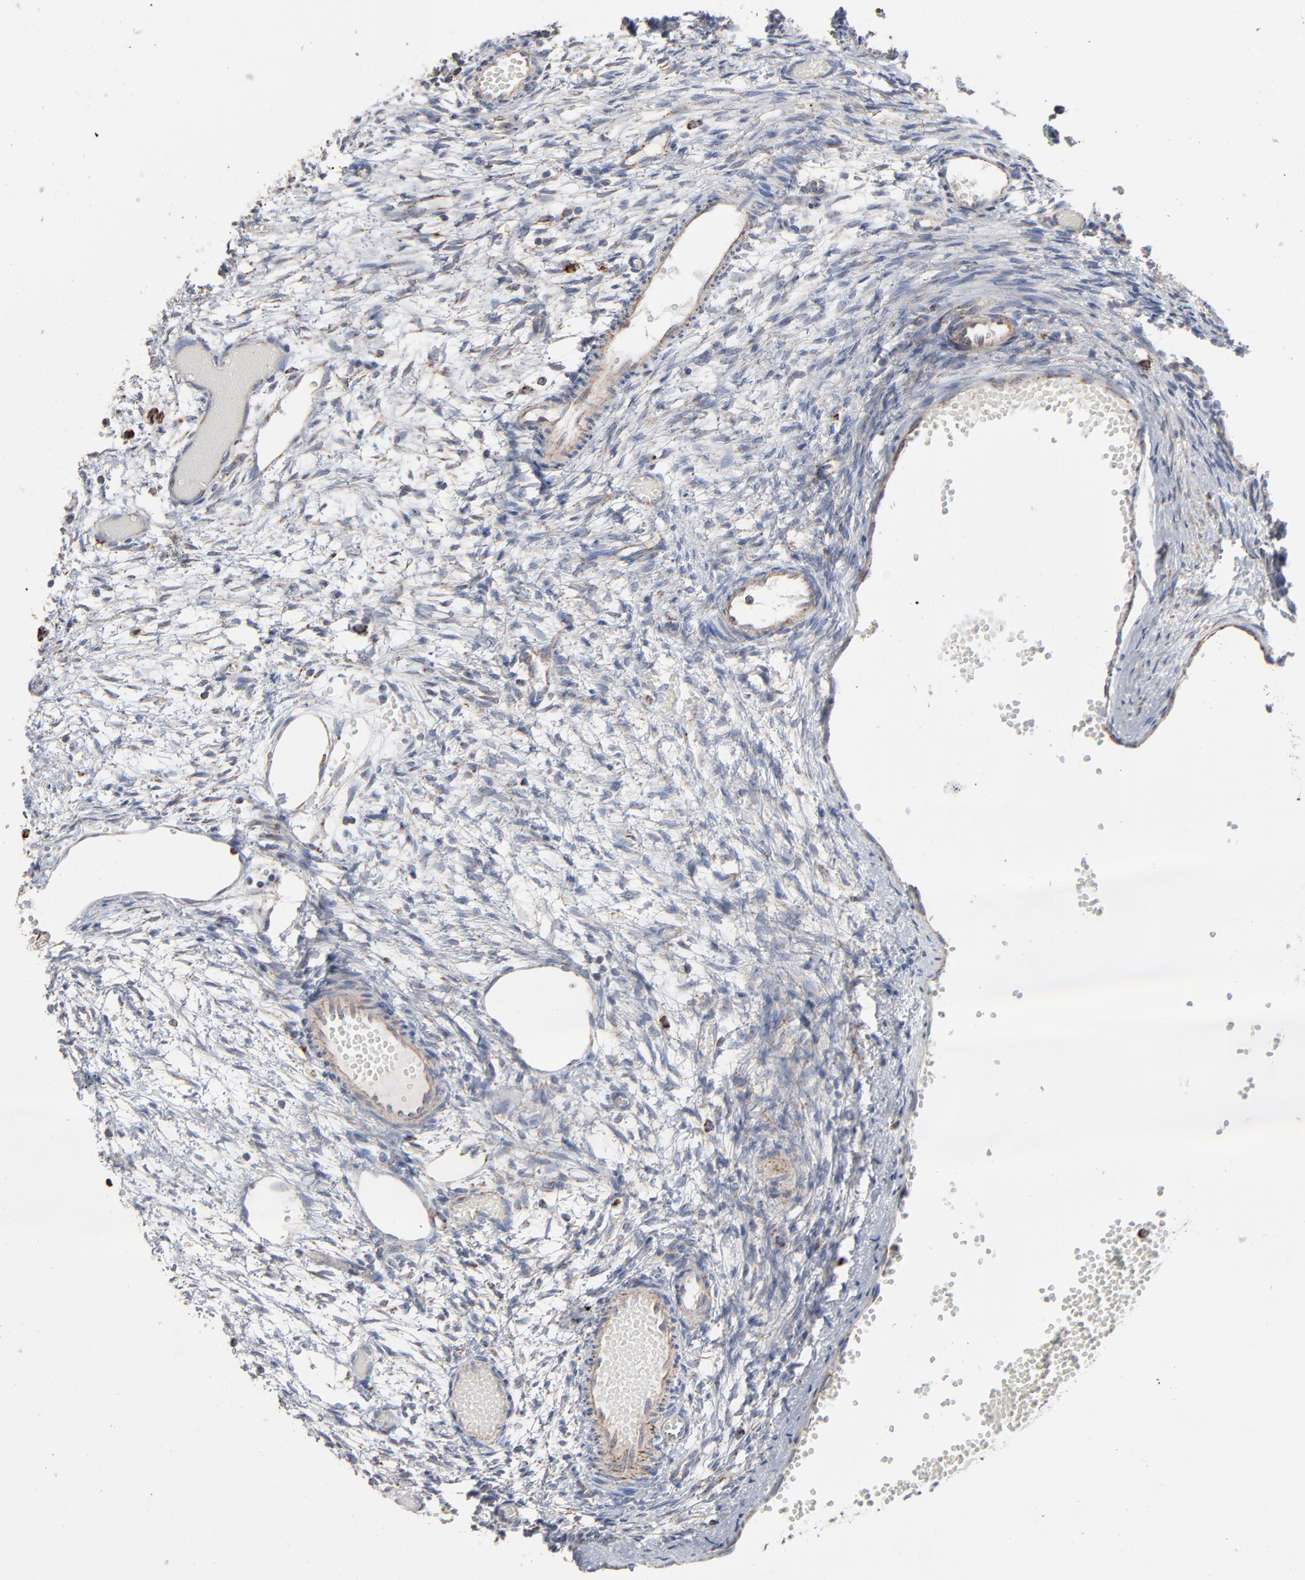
{"staining": {"intensity": "weak", "quantity": "25%-75%", "location": "cytoplasmic/membranous"}, "tissue": "ovary", "cell_type": "Ovarian stroma cells", "image_type": "normal", "snomed": [{"axis": "morphology", "description": "Normal tissue, NOS"}, {"axis": "topography", "description": "Ovary"}], "caption": "Immunohistochemistry staining of benign ovary, which exhibits low levels of weak cytoplasmic/membranous positivity in about 25%-75% of ovarian stroma cells indicating weak cytoplasmic/membranous protein expression. The staining was performed using DAB (3,3'-diaminobenzidine) (brown) for protein detection and nuclei were counterstained in hematoxylin (blue).", "gene": "UQCRC1", "patient": {"sex": "female", "age": 35}}